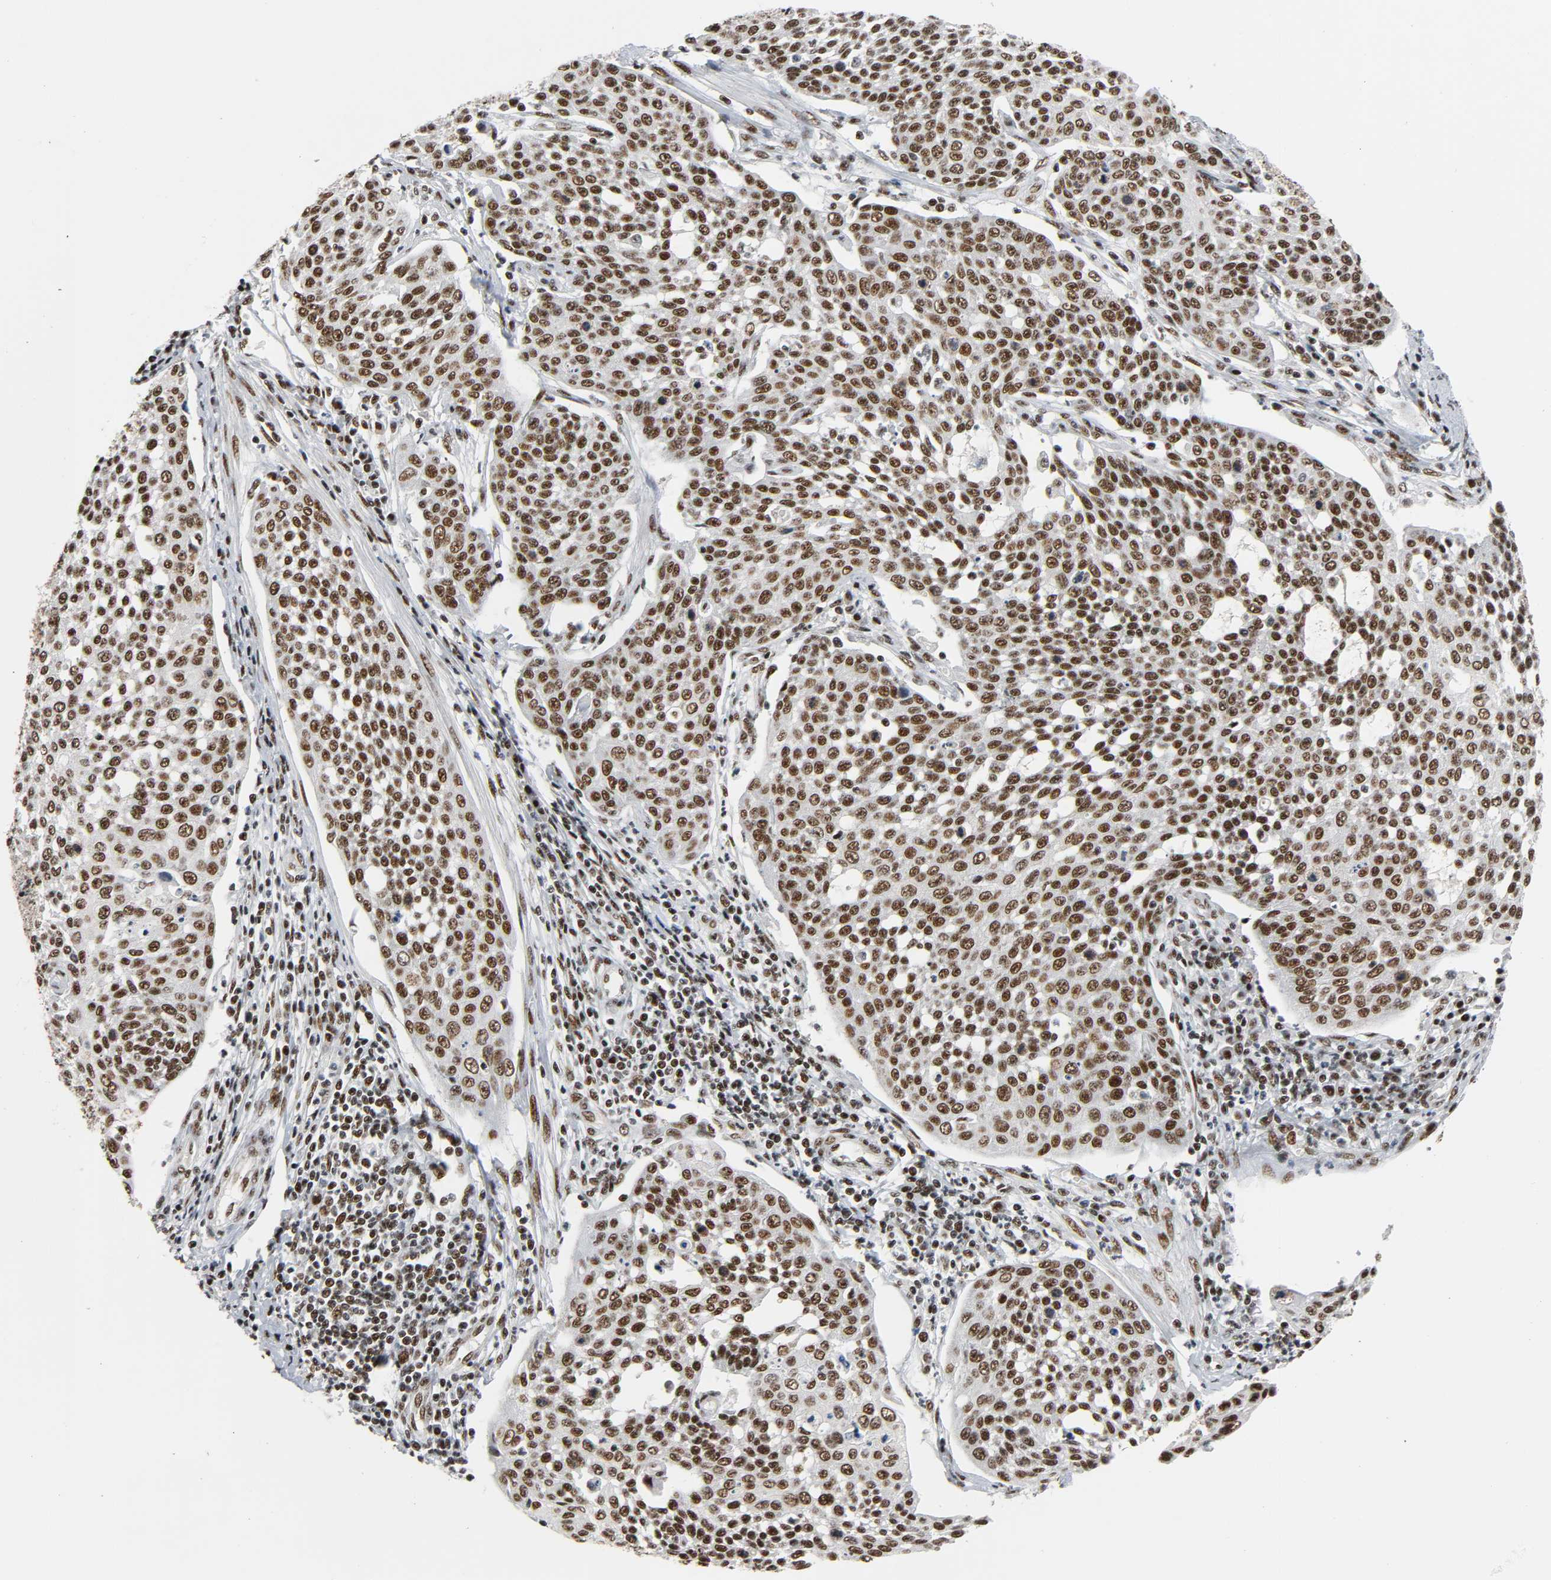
{"staining": {"intensity": "strong", "quantity": ">75%", "location": "nuclear"}, "tissue": "cervical cancer", "cell_type": "Tumor cells", "image_type": "cancer", "snomed": [{"axis": "morphology", "description": "Squamous cell carcinoma, NOS"}, {"axis": "topography", "description": "Cervix"}], "caption": "This photomicrograph reveals immunohistochemistry staining of human cervical squamous cell carcinoma, with high strong nuclear staining in approximately >75% of tumor cells.", "gene": "CDK9", "patient": {"sex": "female", "age": 34}}